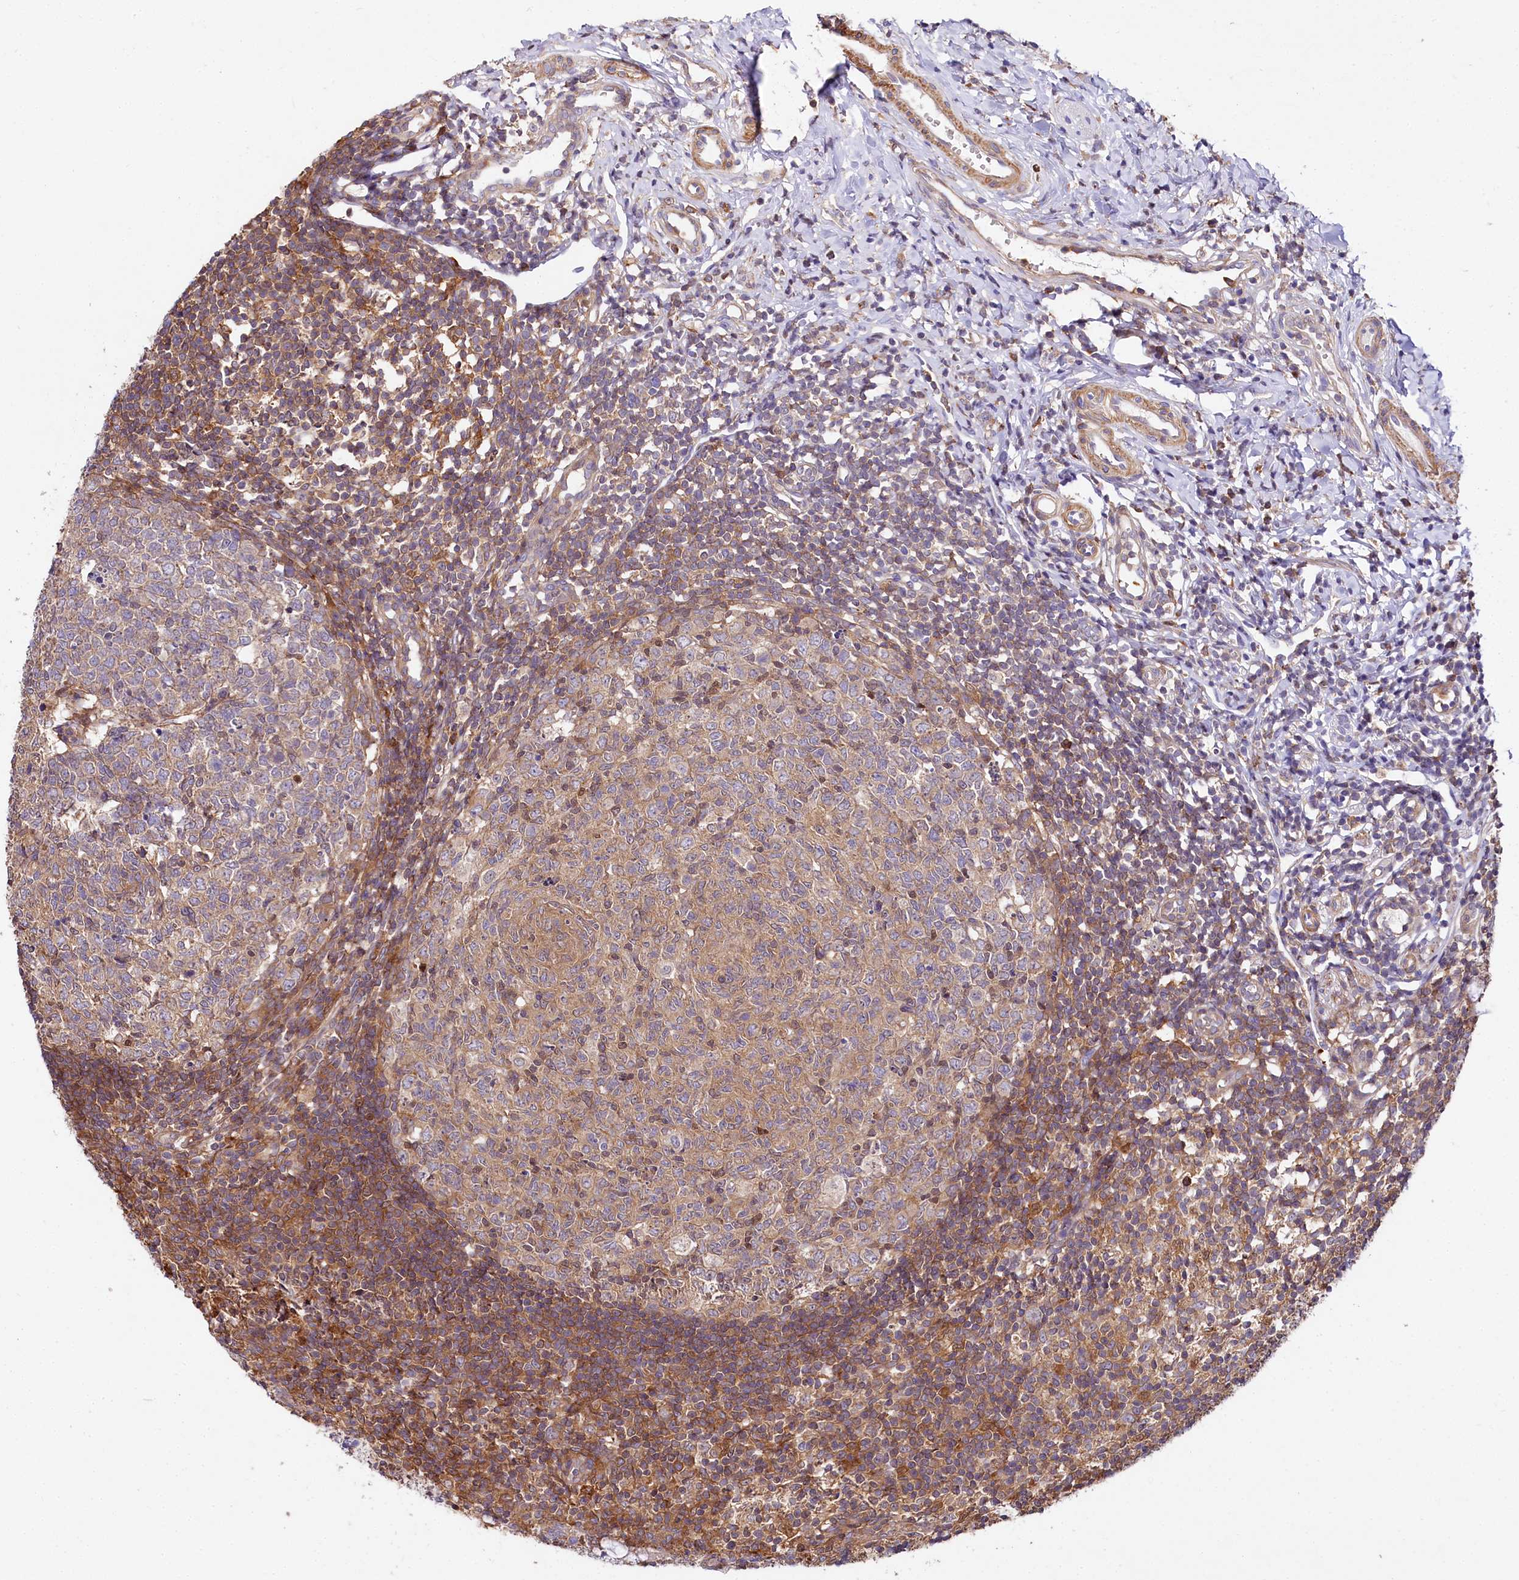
{"staining": {"intensity": "strong", "quantity": "<25%", "location": "cytoplasmic/membranous"}, "tissue": "appendix", "cell_type": "Glandular cells", "image_type": "normal", "snomed": [{"axis": "morphology", "description": "Normal tissue, NOS"}, {"axis": "topography", "description": "Appendix"}], "caption": "The photomicrograph demonstrates immunohistochemical staining of benign appendix. There is strong cytoplasmic/membranous positivity is present in about <25% of glandular cells. (Stains: DAB in brown, nuclei in blue, Microscopy: brightfield microscopy at high magnification).", "gene": "FCHSD2", "patient": {"sex": "male", "age": 14}}